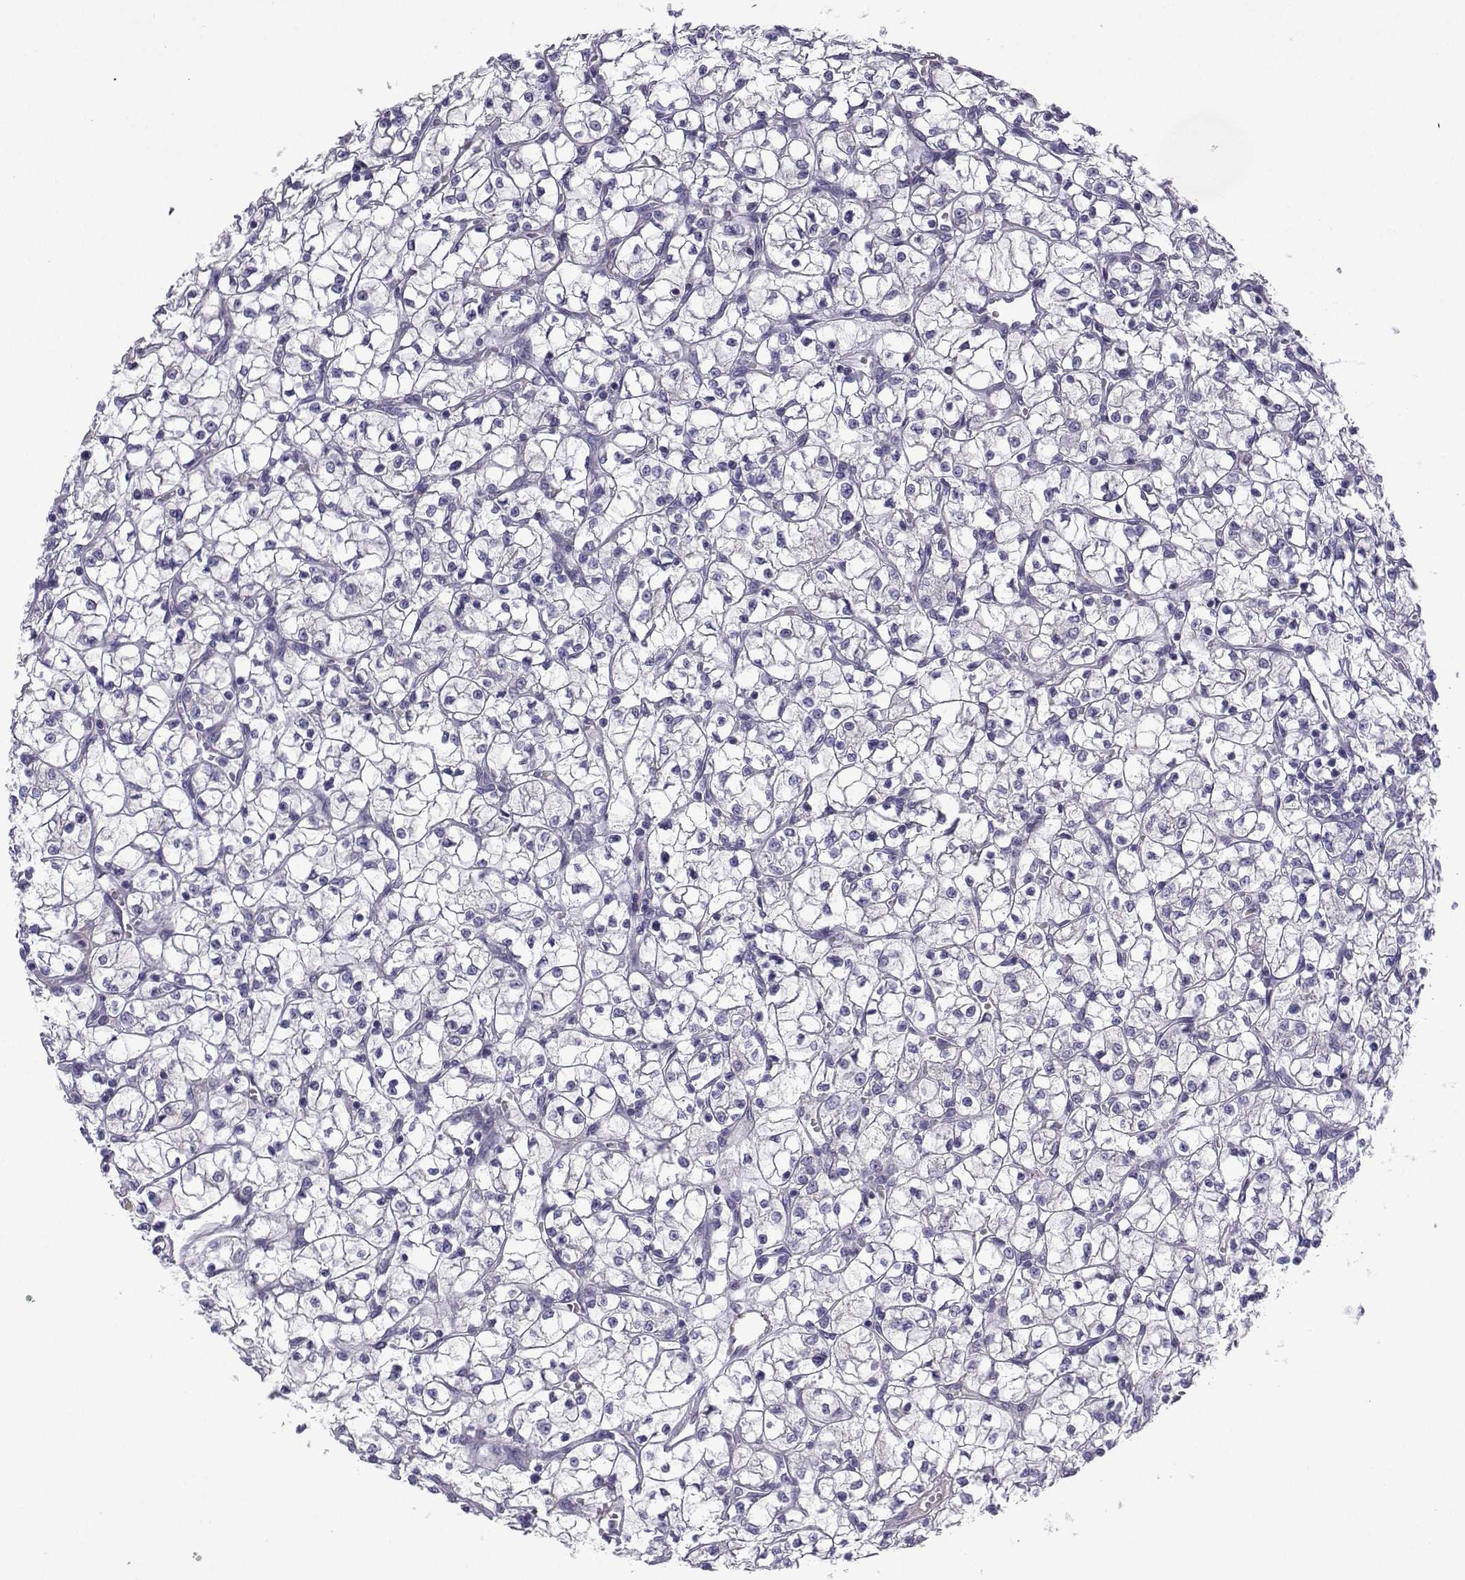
{"staining": {"intensity": "negative", "quantity": "none", "location": "none"}, "tissue": "renal cancer", "cell_type": "Tumor cells", "image_type": "cancer", "snomed": [{"axis": "morphology", "description": "Adenocarcinoma, NOS"}, {"axis": "topography", "description": "Kidney"}], "caption": "Human renal adenocarcinoma stained for a protein using IHC exhibits no positivity in tumor cells.", "gene": "SPACA7", "patient": {"sex": "female", "age": 64}}